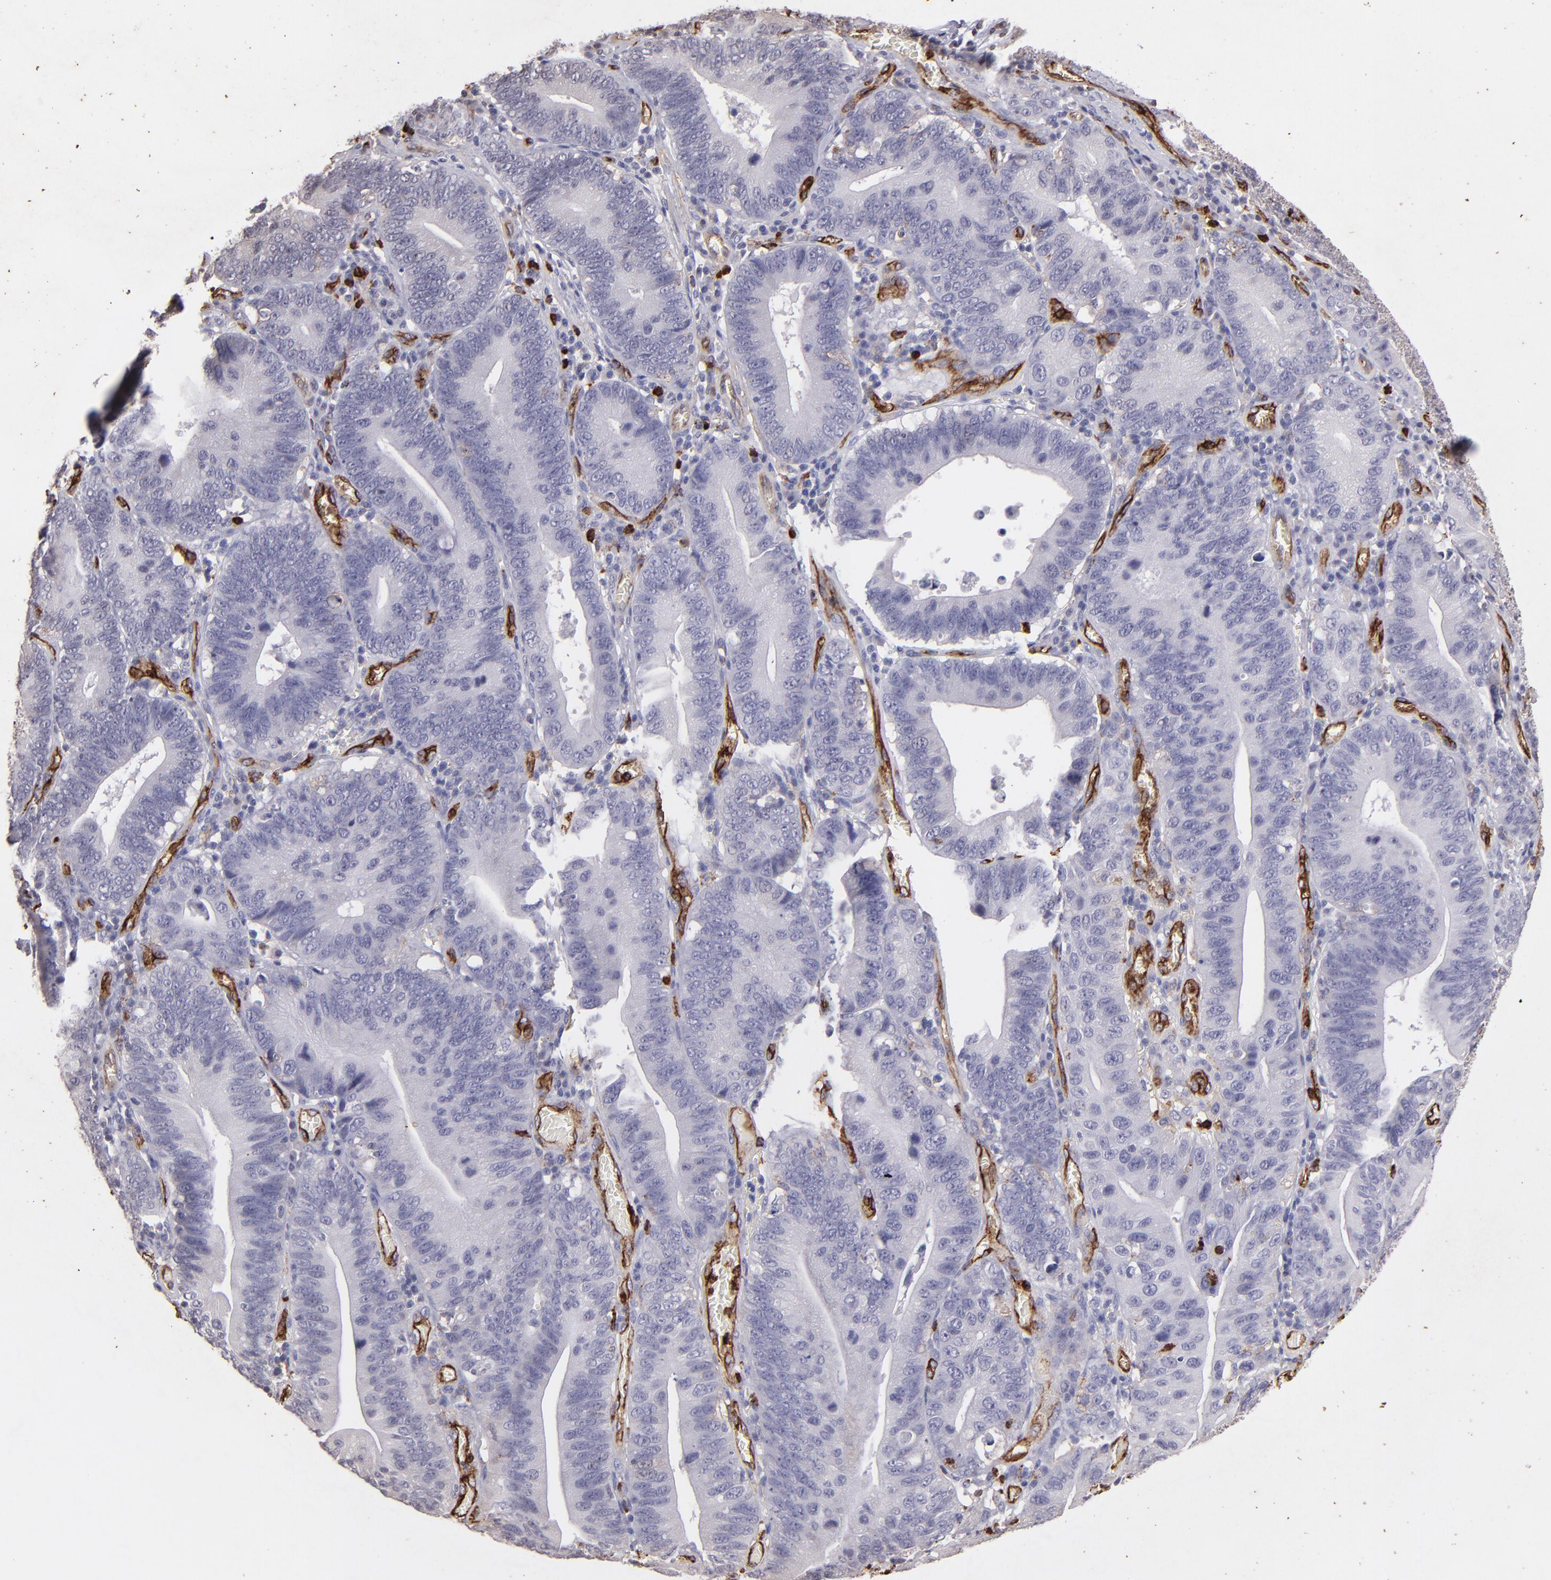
{"staining": {"intensity": "negative", "quantity": "none", "location": "none"}, "tissue": "stomach cancer", "cell_type": "Tumor cells", "image_type": "cancer", "snomed": [{"axis": "morphology", "description": "Adenocarcinoma, NOS"}, {"axis": "topography", "description": "Stomach"}, {"axis": "topography", "description": "Gastric cardia"}], "caption": "This is a photomicrograph of immunohistochemistry (IHC) staining of adenocarcinoma (stomach), which shows no staining in tumor cells. (DAB IHC visualized using brightfield microscopy, high magnification).", "gene": "DYSF", "patient": {"sex": "male", "age": 59}}